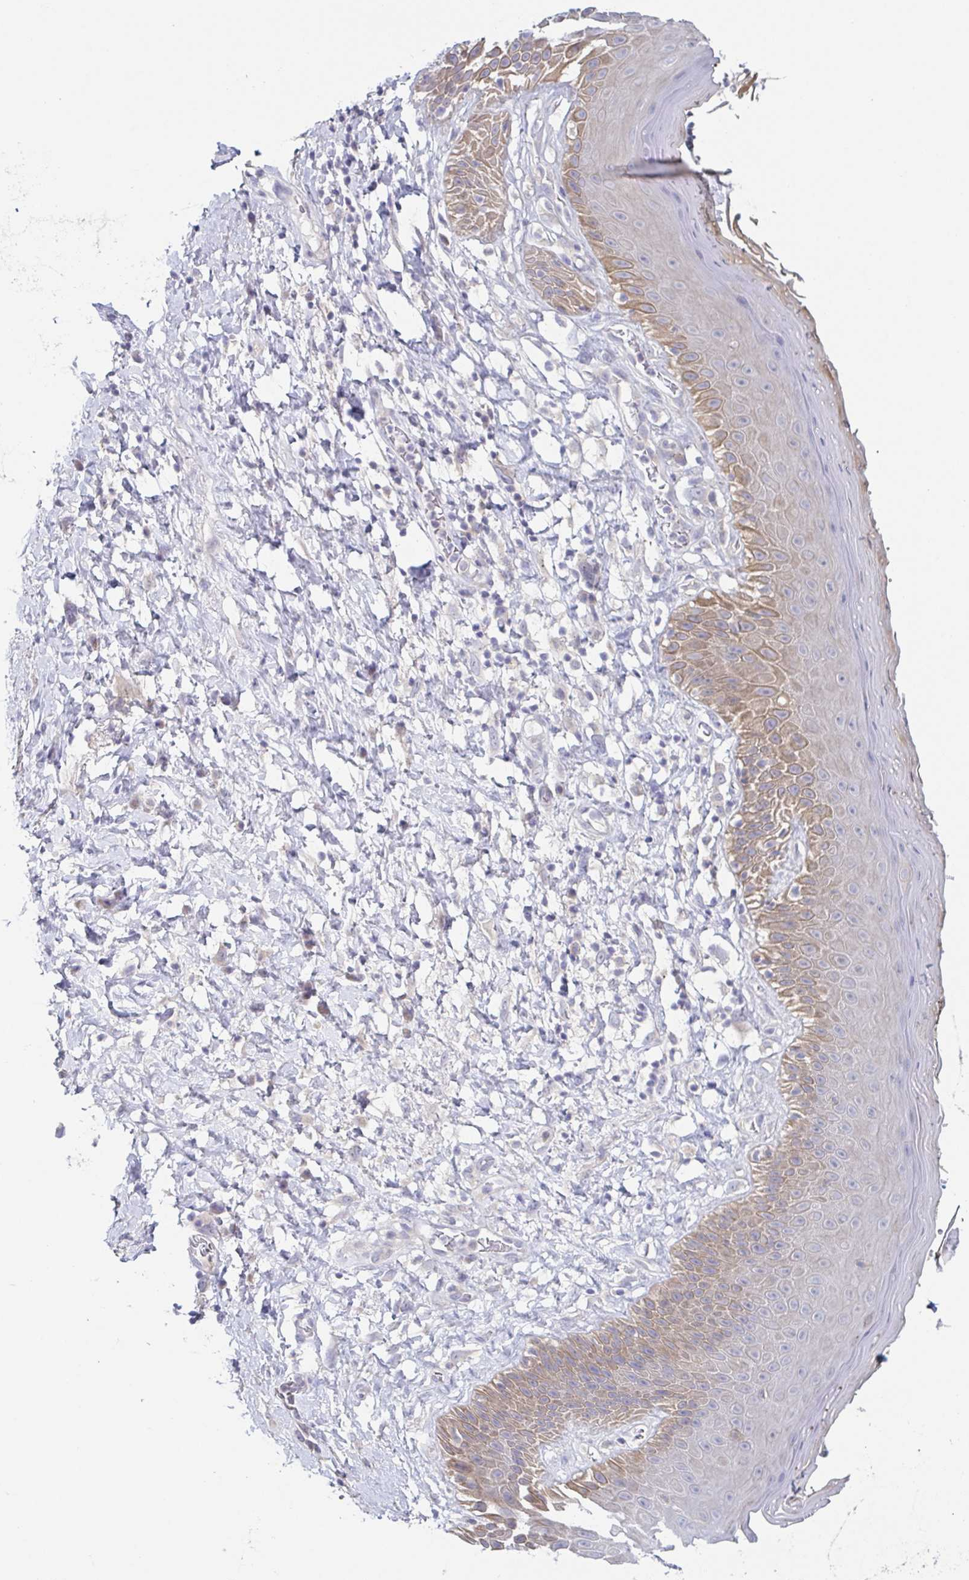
{"staining": {"intensity": "moderate", "quantity": "<25%", "location": "cytoplasmic/membranous"}, "tissue": "skin", "cell_type": "Epidermal cells", "image_type": "normal", "snomed": [{"axis": "morphology", "description": "Normal tissue, NOS"}, {"axis": "topography", "description": "Anal"}], "caption": "Immunohistochemistry histopathology image of benign human skin stained for a protein (brown), which demonstrates low levels of moderate cytoplasmic/membranous staining in about <25% of epidermal cells.", "gene": "HTR2A", "patient": {"sex": "male", "age": 78}}